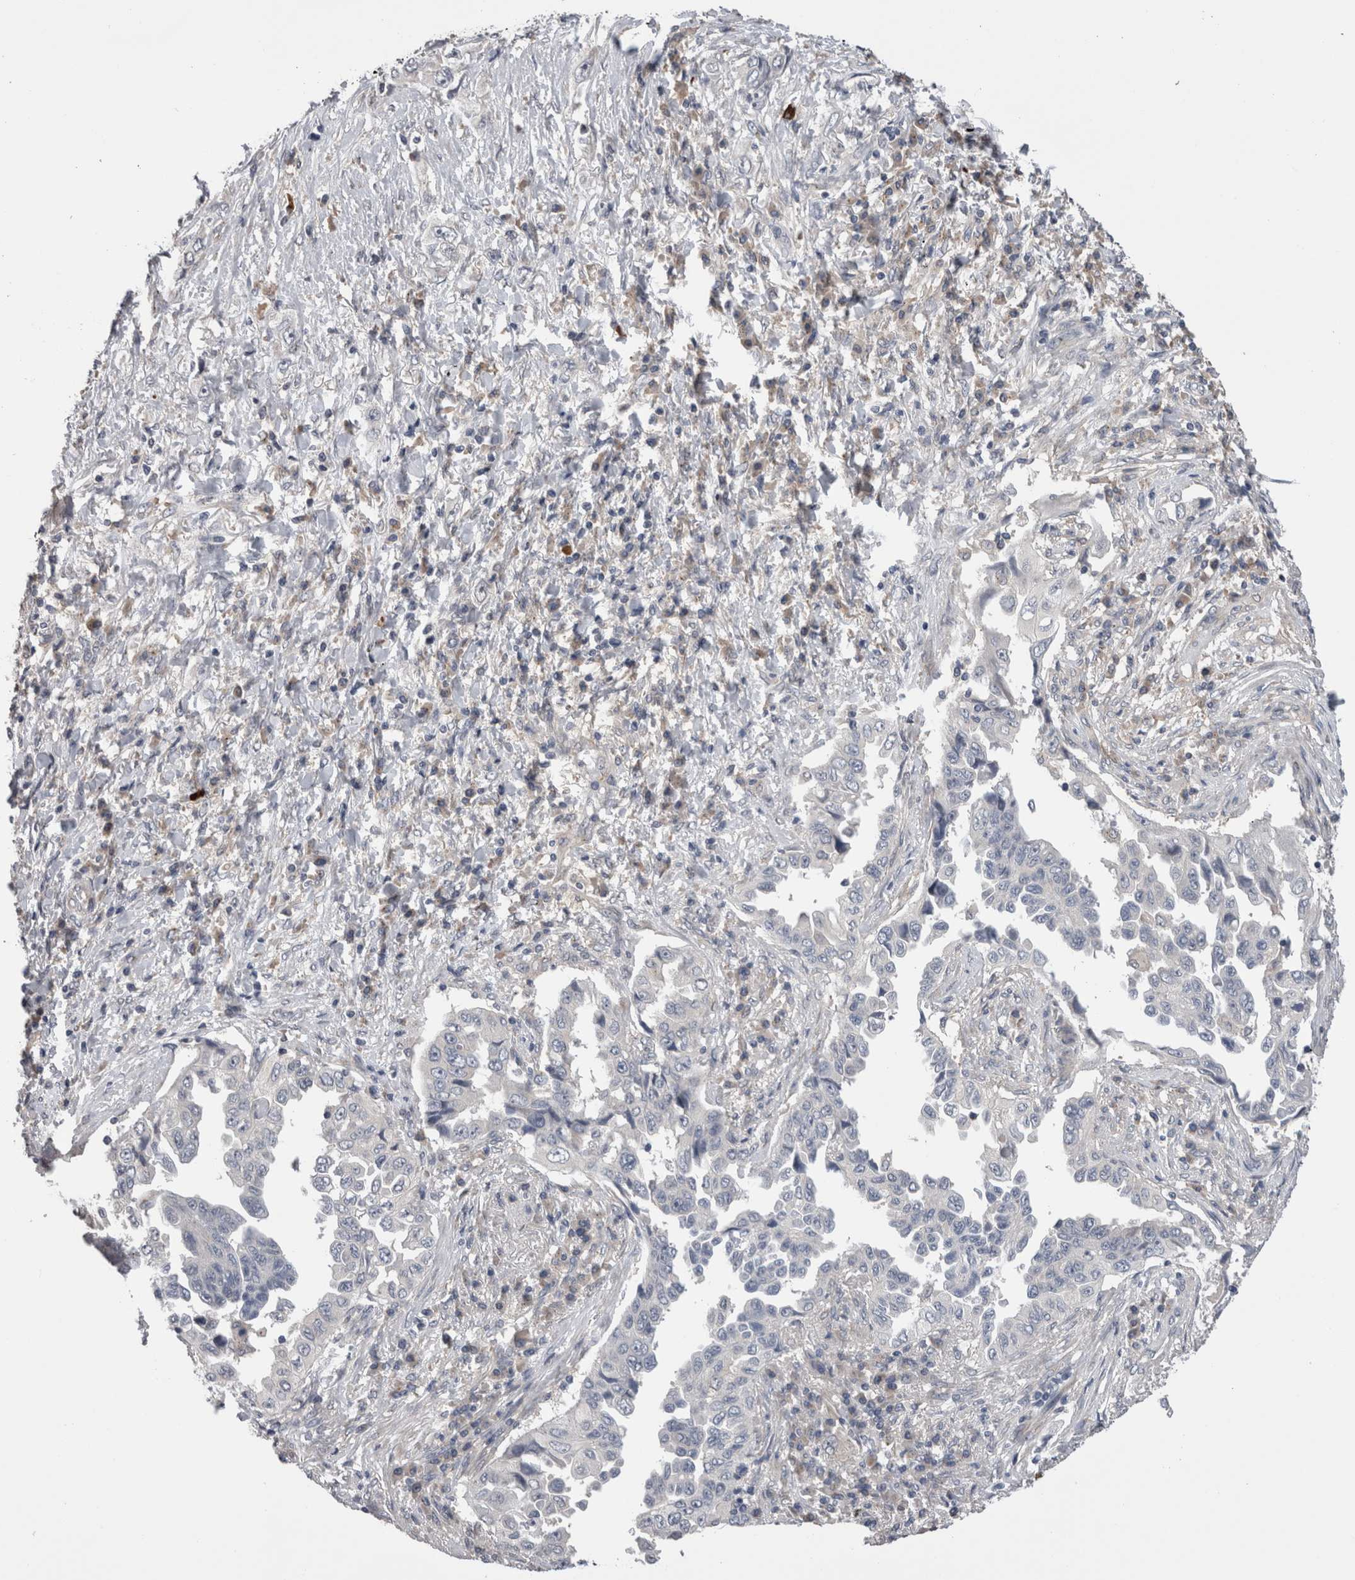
{"staining": {"intensity": "negative", "quantity": "none", "location": "none"}, "tissue": "lung cancer", "cell_type": "Tumor cells", "image_type": "cancer", "snomed": [{"axis": "morphology", "description": "Adenocarcinoma, NOS"}, {"axis": "topography", "description": "Lung"}], "caption": "Immunohistochemistry histopathology image of neoplastic tissue: human lung cancer (adenocarcinoma) stained with DAB (3,3'-diaminobenzidine) displays no significant protein staining in tumor cells. (Stains: DAB (3,3'-diaminobenzidine) immunohistochemistry with hematoxylin counter stain, Microscopy: brightfield microscopy at high magnification).", "gene": "DCTN6", "patient": {"sex": "female", "age": 51}}